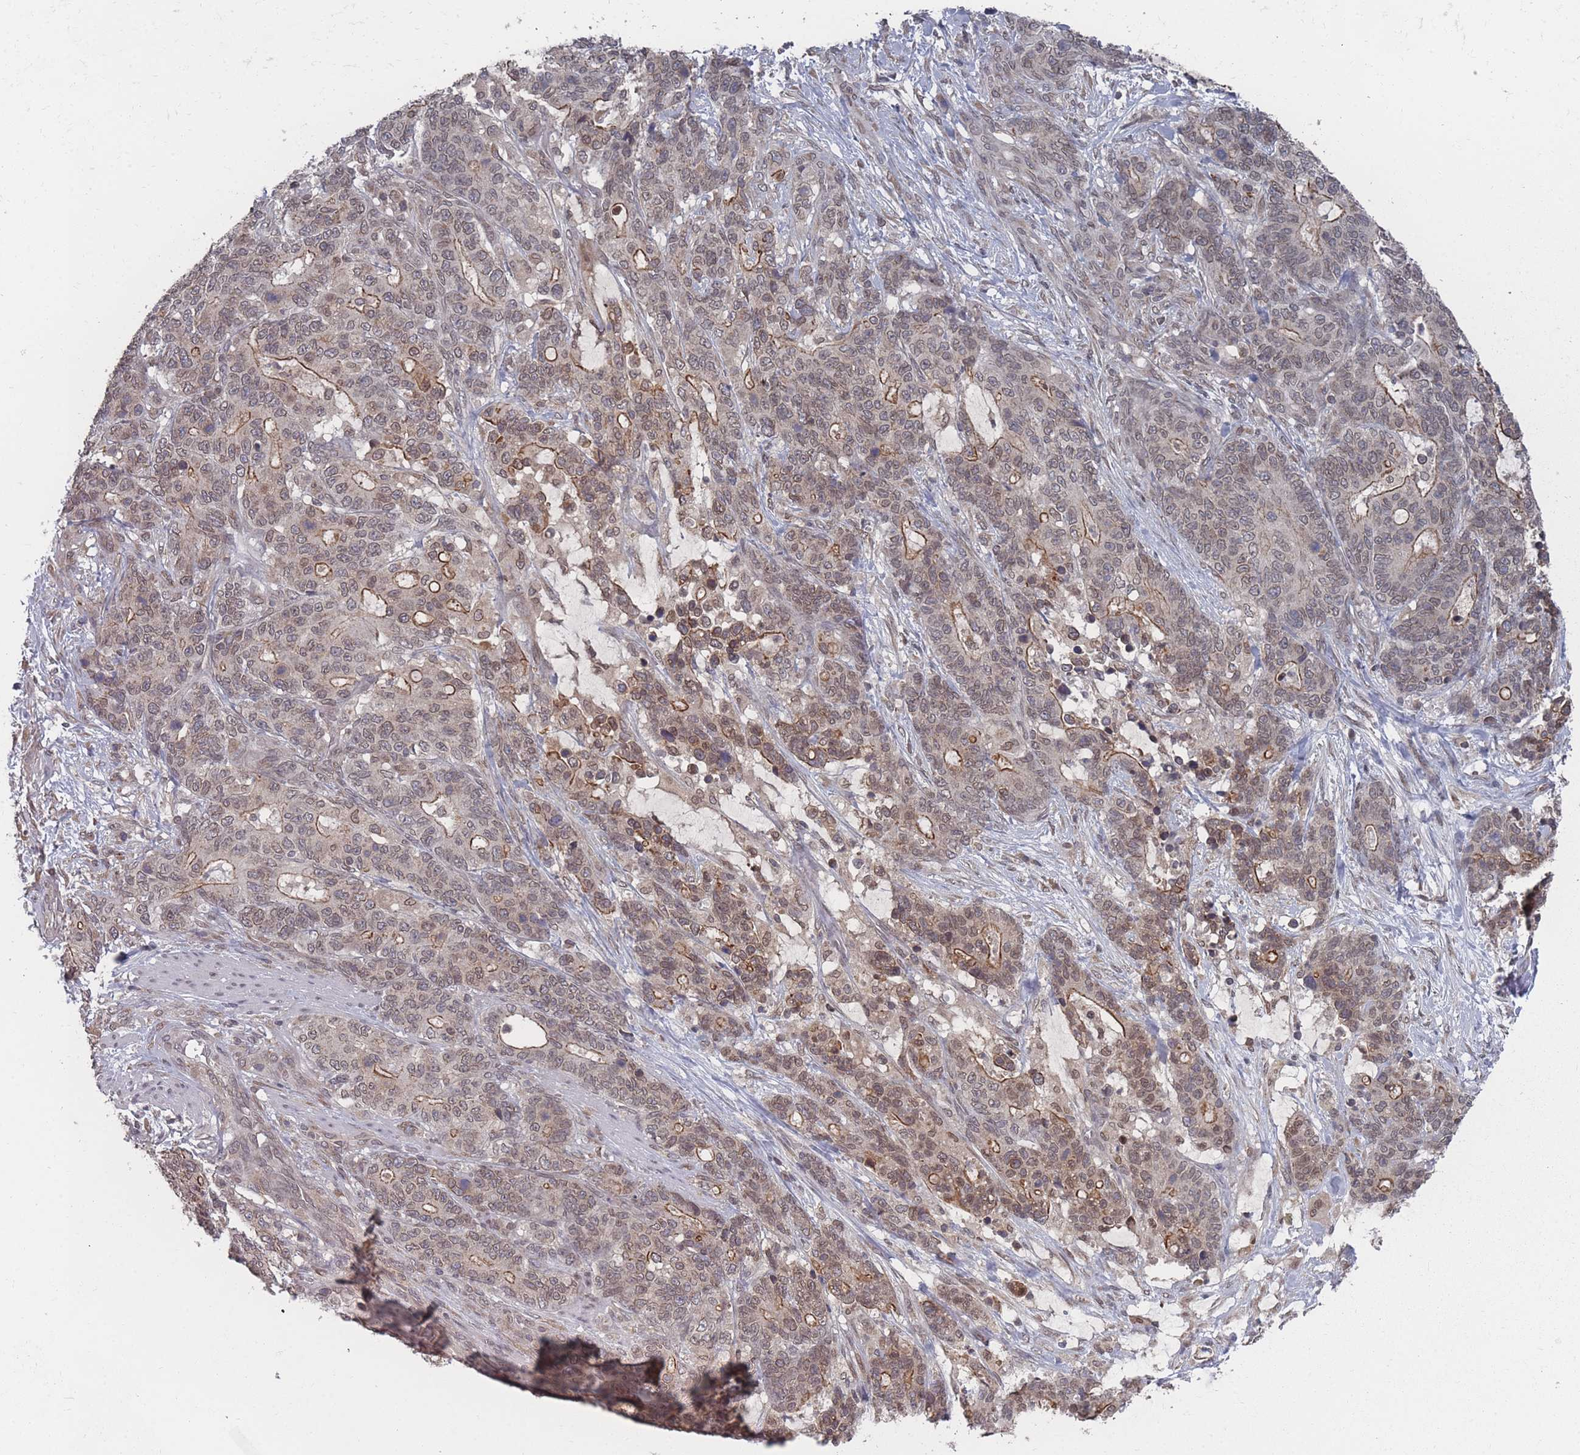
{"staining": {"intensity": "moderate", "quantity": "<25%", "location": "cytoplasmic/membranous"}, "tissue": "stomach cancer", "cell_type": "Tumor cells", "image_type": "cancer", "snomed": [{"axis": "morphology", "description": "Normal tissue, NOS"}, {"axis": "morphology", "description": "Adenocarcinoma, NOS"}, {"axis": "topography", "description": "Stomach"}], "caption": "Stomach cancer tissue exhibits moderate cytoplasmic/membranous expression in about <25% of tumor cells Nuclei are stained in blue.", "gene": "TBC1D25", "patient": {"sex": "female", "age": 64}}